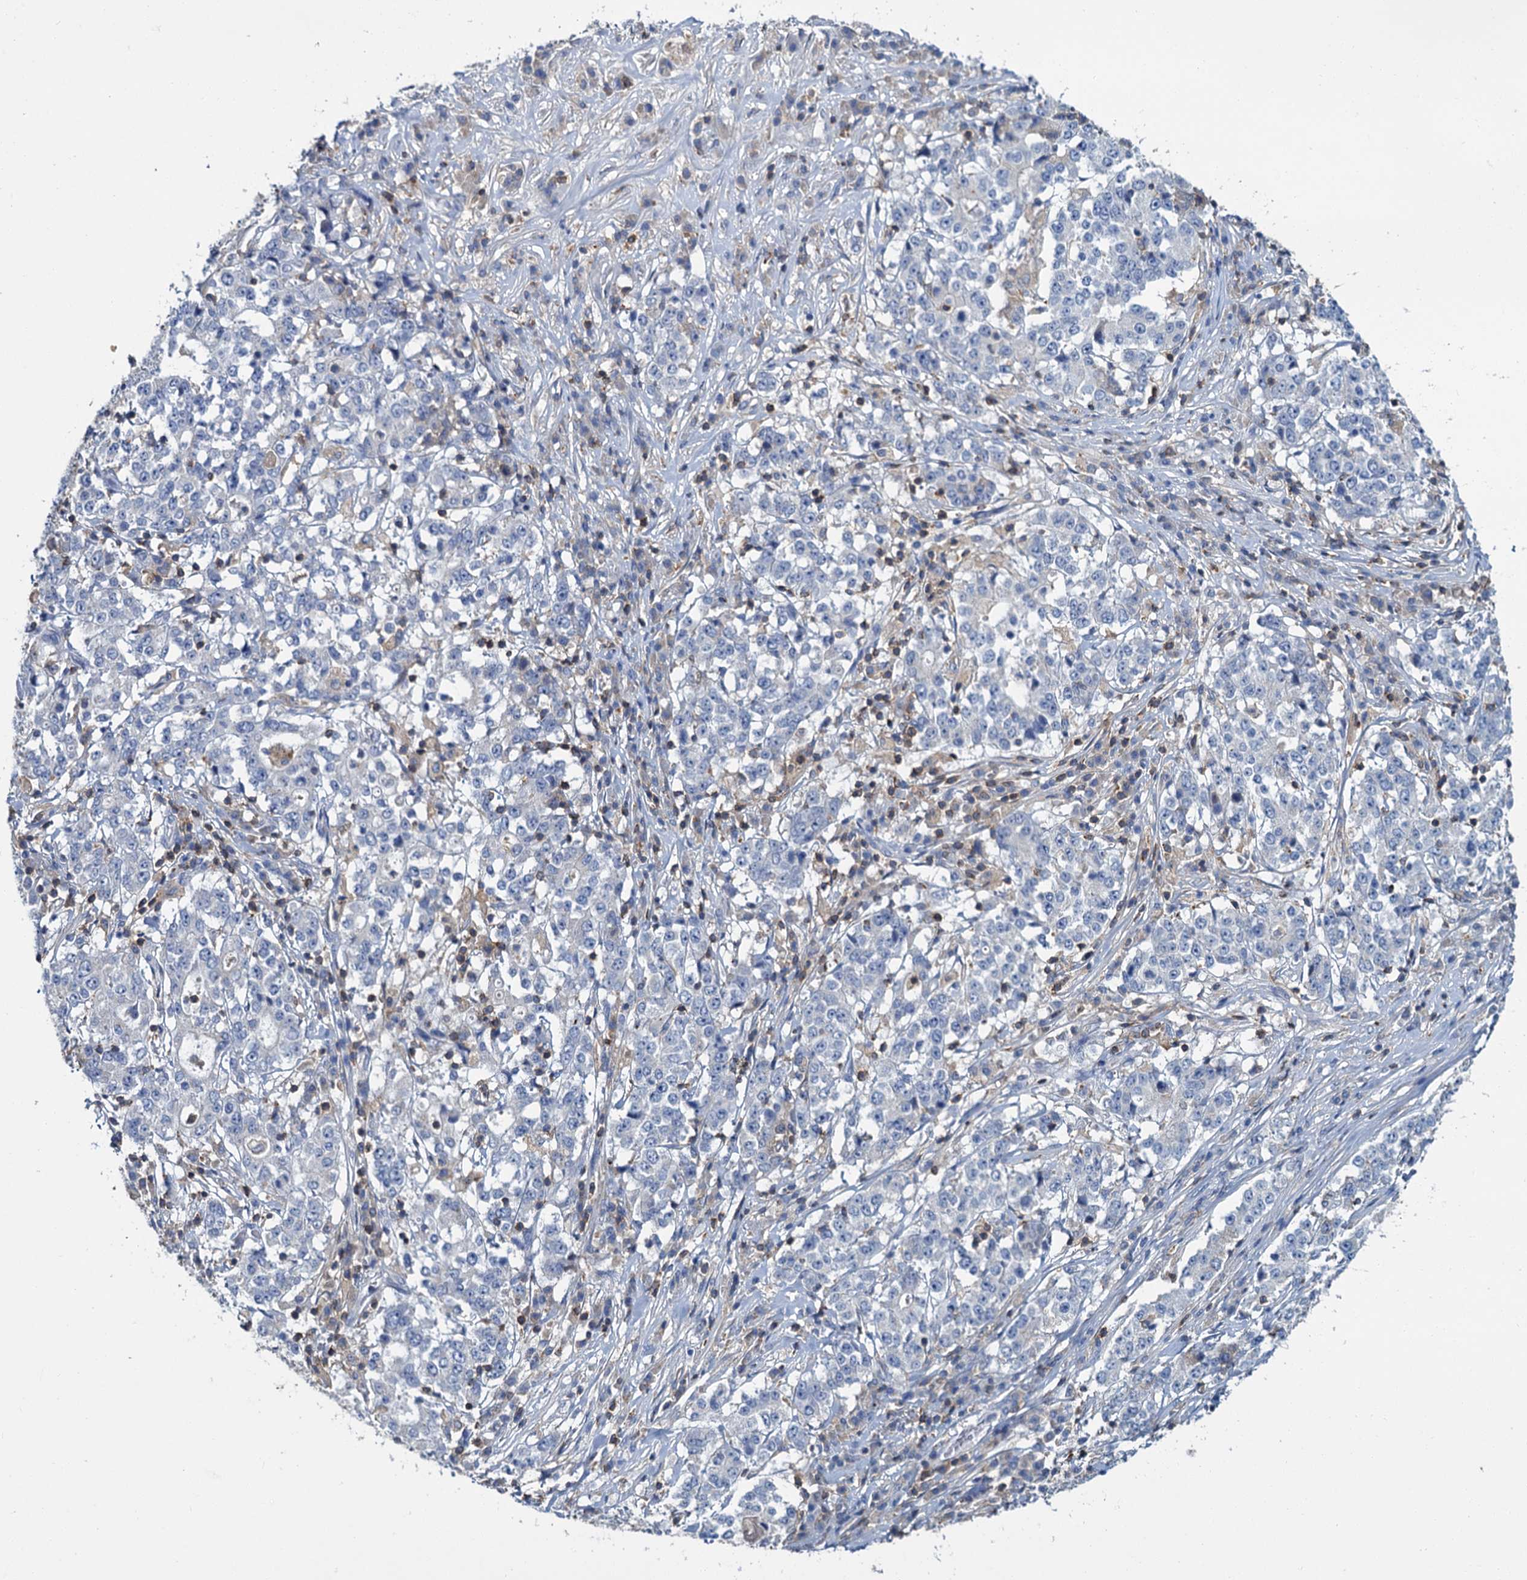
{"staining": {"intensity": "negative", "quantity": "none", "location": "none"}, "tissue": "stomach cancer", "cell_type": "Tumor cells", "image_type": "cancer", "snomed": [{"axis": "morphology", "description": "Adenocarcinoma, NOS"}, {"axis": "topography", "description": "Stomach"}], "caption": "An image of human stomach cancer (adenocarcinoma) is negative for staining in tumor cells.", "gene": "FGFR2", "patient": {"sex": "male", "age": 59}}